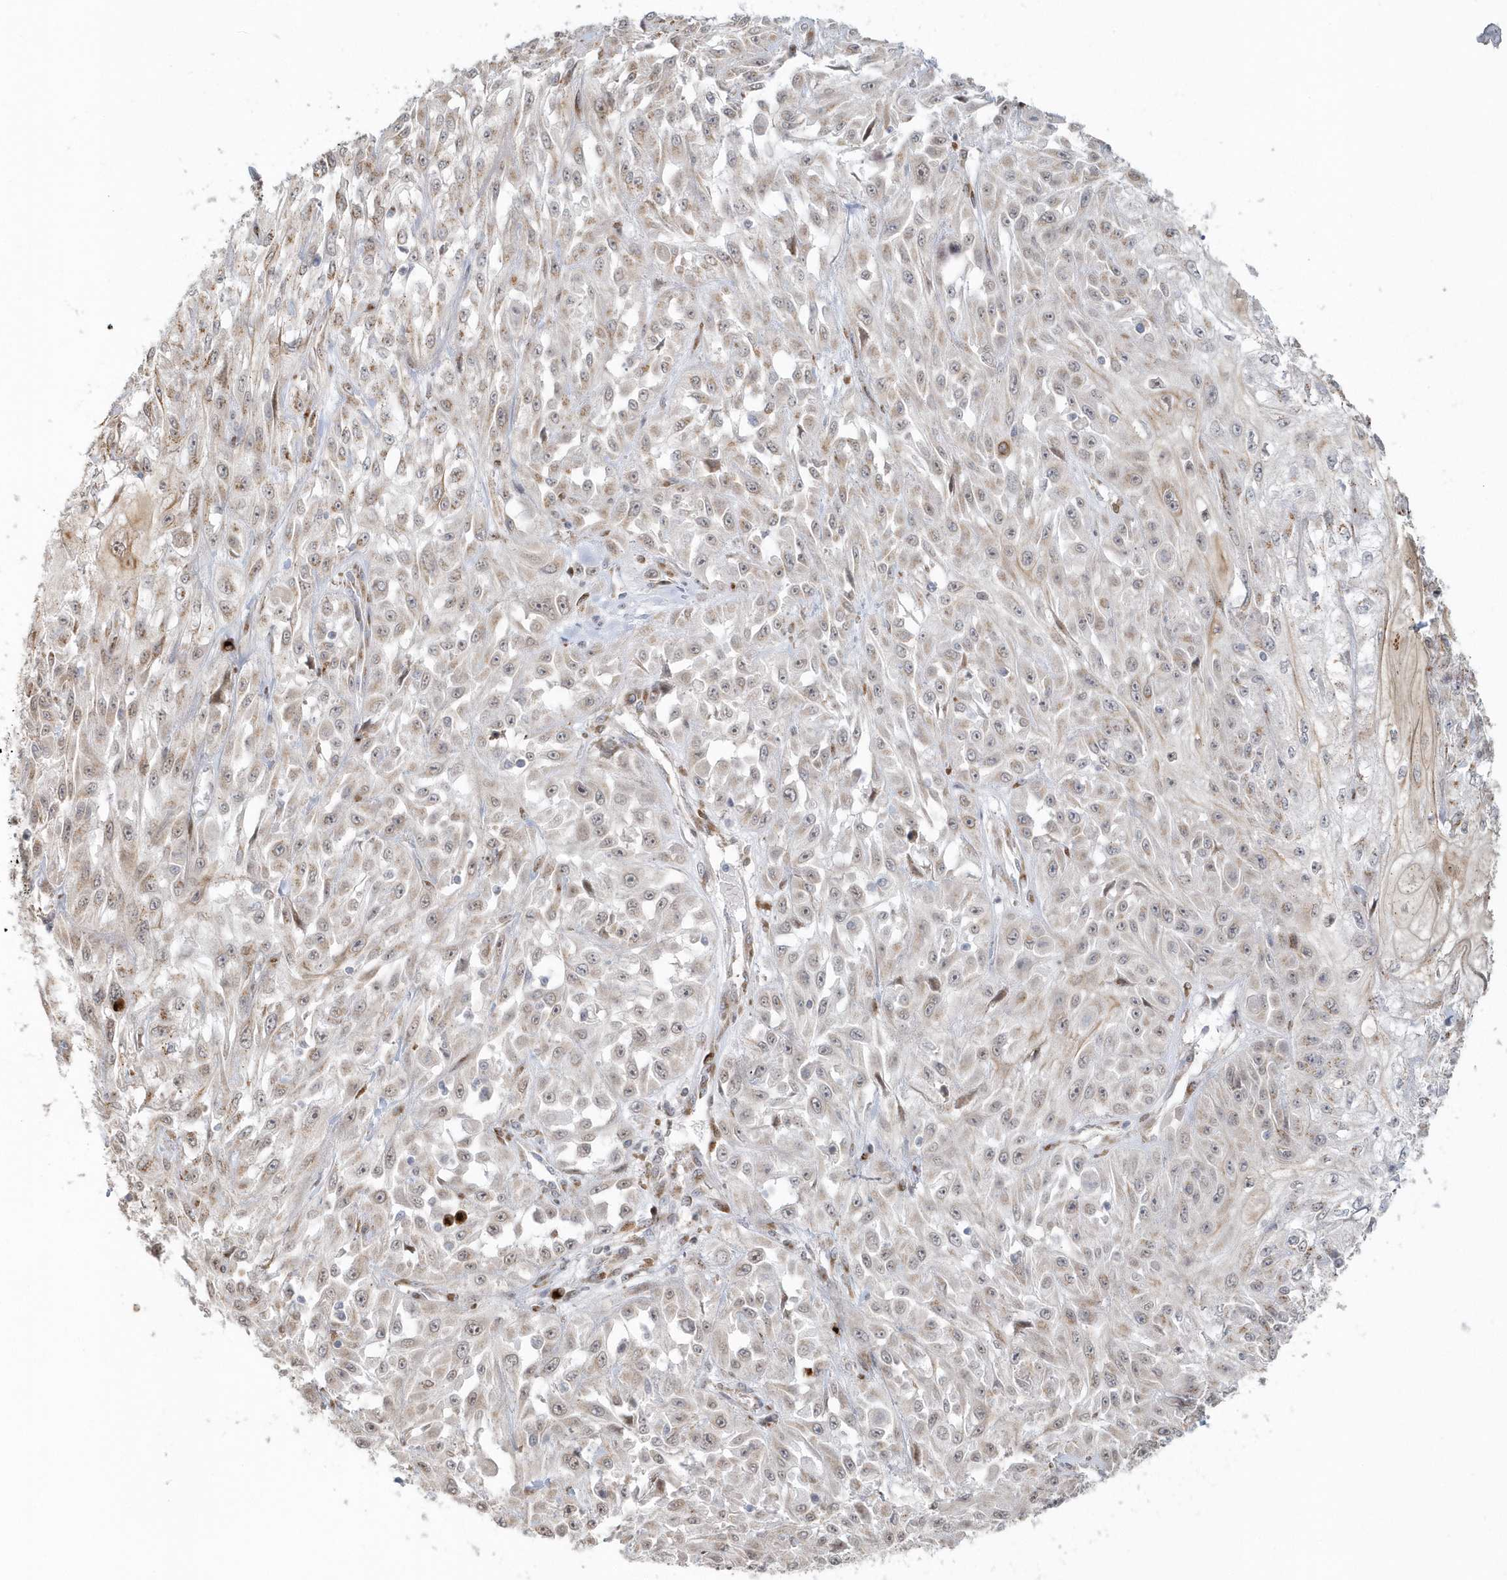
{"staining": {"intensity": "weak", "quantity": "<25%", "location": "cytoplasmic/membranous"}, "tissue": "skin cancer", "cell_type": "Tumor cells", "image_type": "cancer", "snomed": [{"axis": "morphology", "description": "Squamous cell carcinoma, NOS"}, {"axis": "morphology", "description": "Squamous cell carcinoma, metastatic, NOS"}, {"axis": "topography", "description": "Skin"}, {"axis": "topography", "description": "Lymph node"}], "caption": "Immunohistochemical staining of human skin cancer reveals no significant staining in tumor cells.", "gene": "DHFR", "patient": {"sex": "male", "age": 75}}